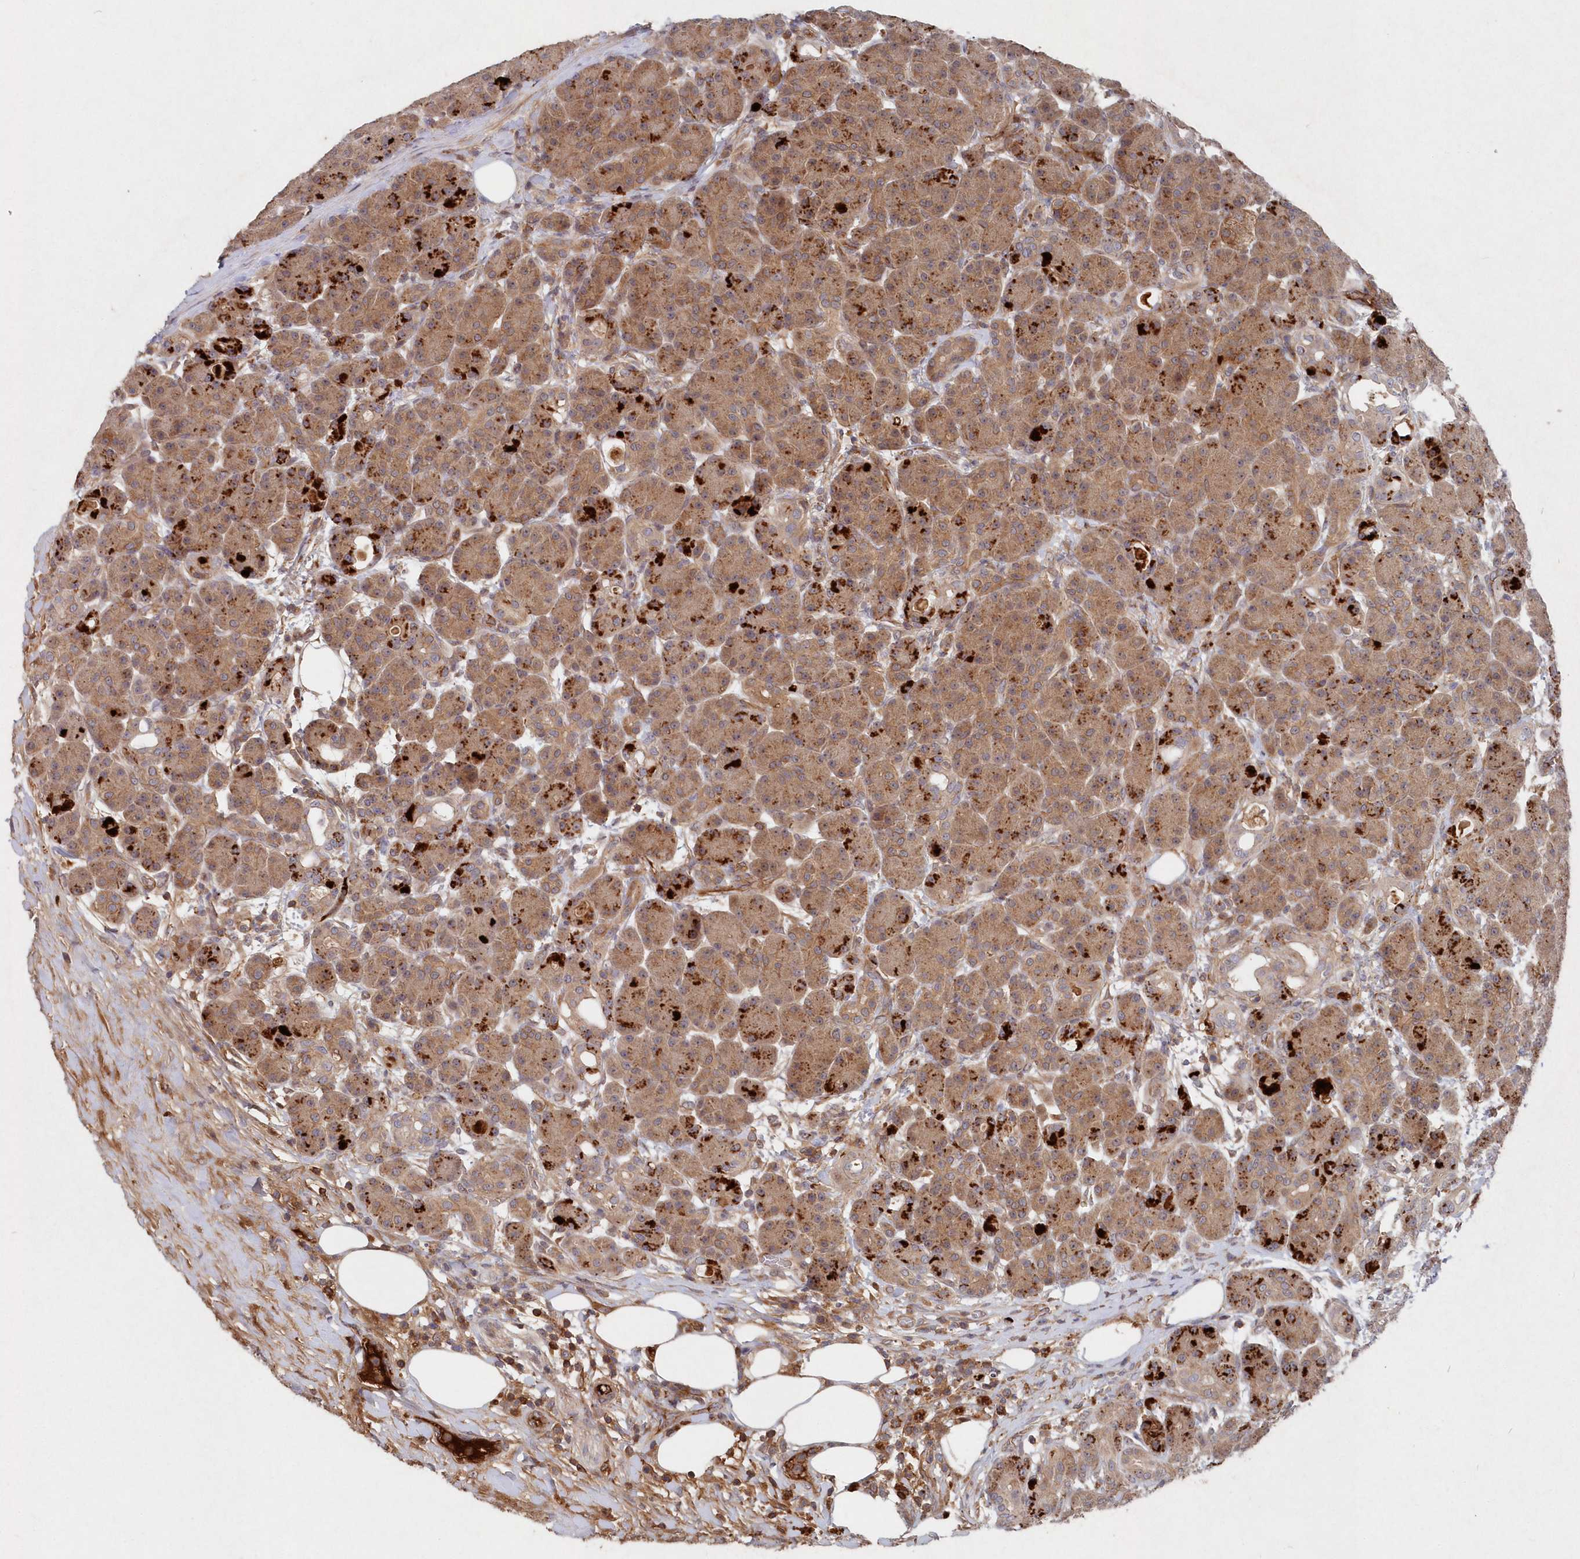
{"staining": {"intensity": "moderate", "quantity": ">75%", "location": "cytoplasmic/membranous"}, "tissue": "pancreas", "cell_type": "Exocrine glandular cells", "image_type": "normal", "snomed": [{"axis": "morphology", "description": "Normal tissue, NOS"}, {"axis": "topography", "description": "Pancreas"}], "caption": "Immunohistochemical staining of normal pancreas reveals moderate cytoplasmic/membranous protein expression in about >75% of exocrine glandular cells. (DAB = brown stain, brightfield microscopy at high magnification).", "gene": "ABHD14B", "patient": {"sex": "male", "age": 63}}